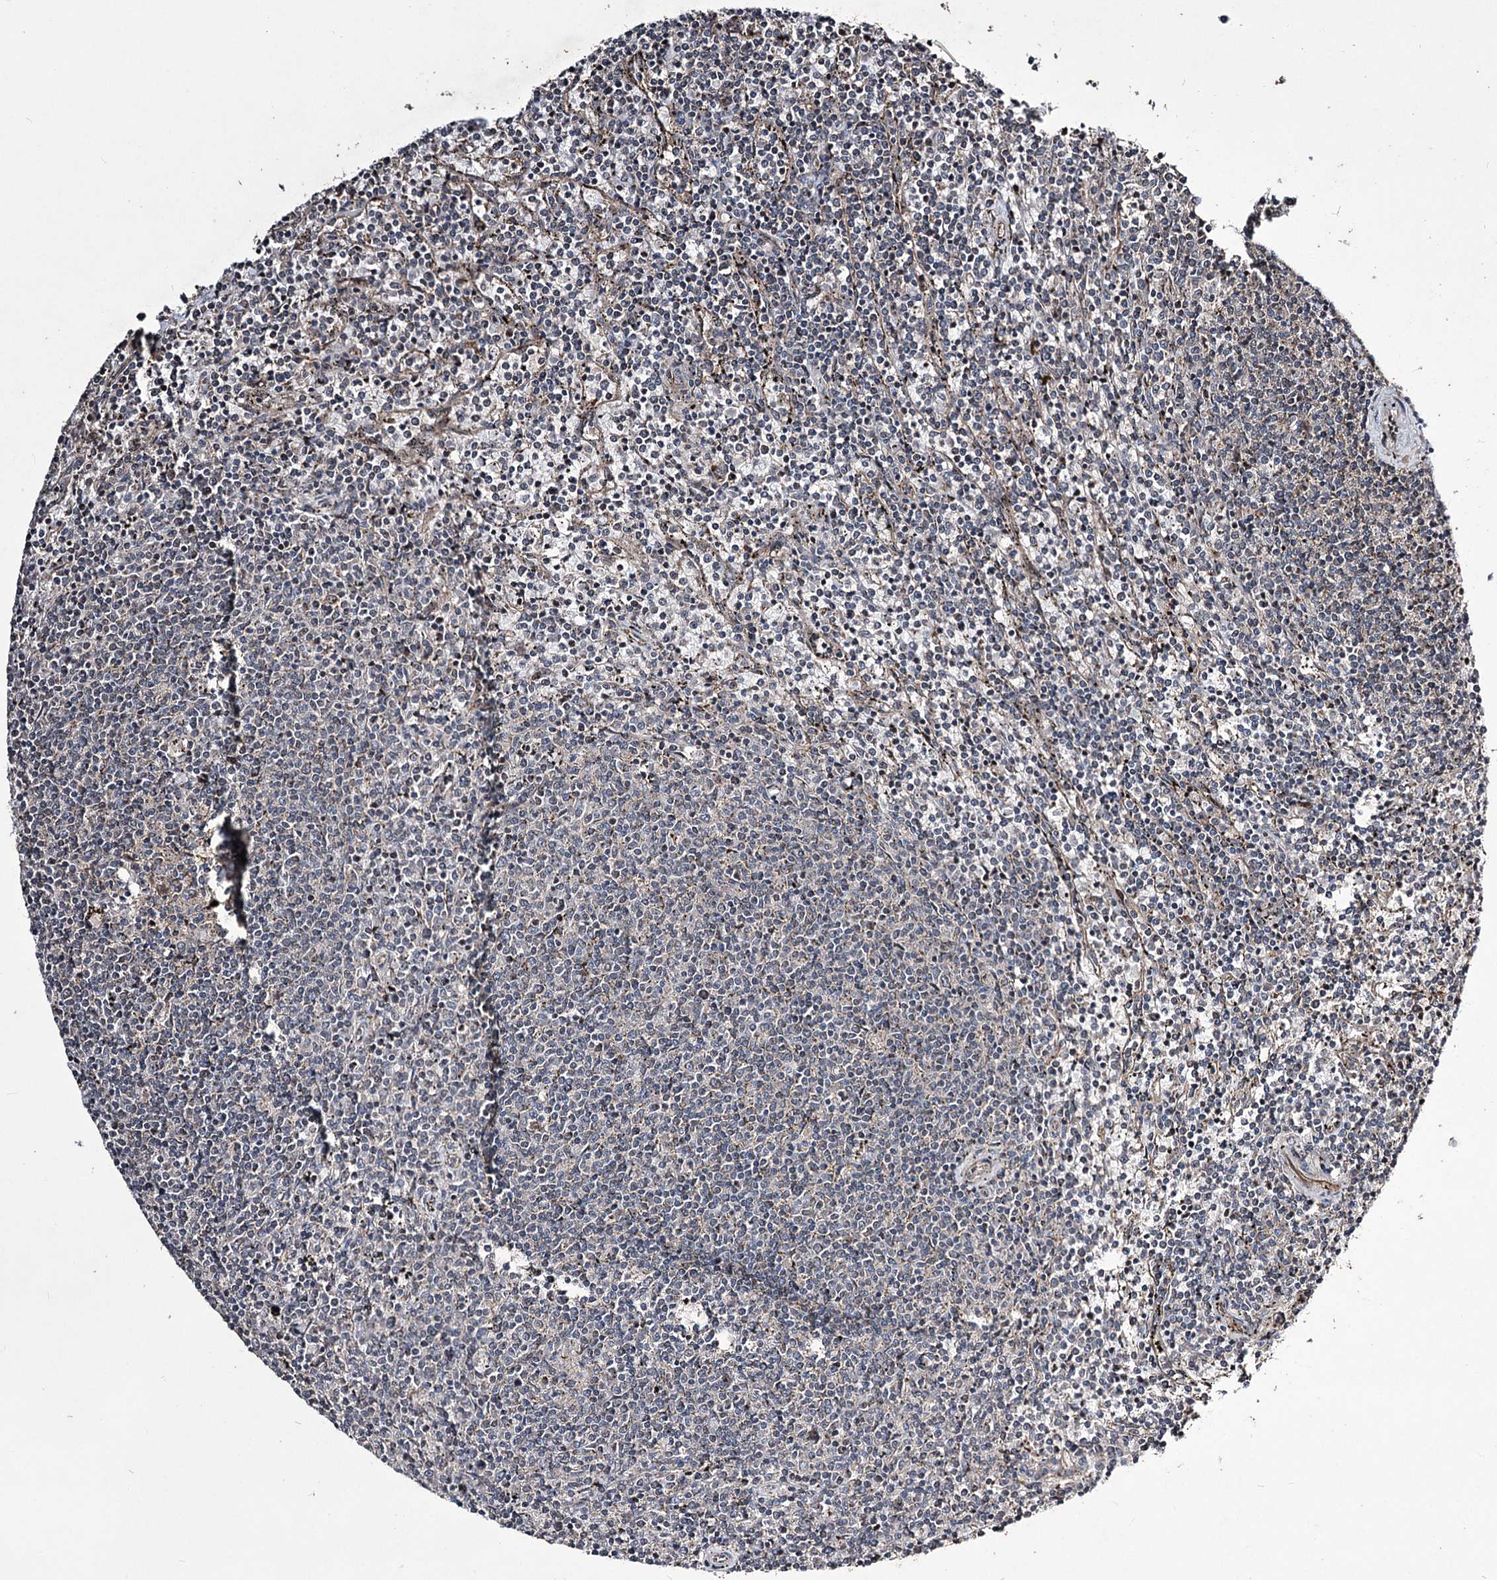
{"staining": {"intensity": "negative", "quantity": "none", "location": "none"}, "tissue": "lymphoma", "cell_type": "Tumor cells", "image_type": "cancer", "snomed": [{"axis": "morphology", "description": "Malignant lymphoma, non-Hodgkin's type, Low grade"}, {"axis": "topography", "description": "Spleen"}], "caption": "This is an immunohistochemistry micrograph of human lymphoma. There is no staining in tumor cells.", "gene": "CPNE8", "patient": {"sex": "female", "age": 50}}